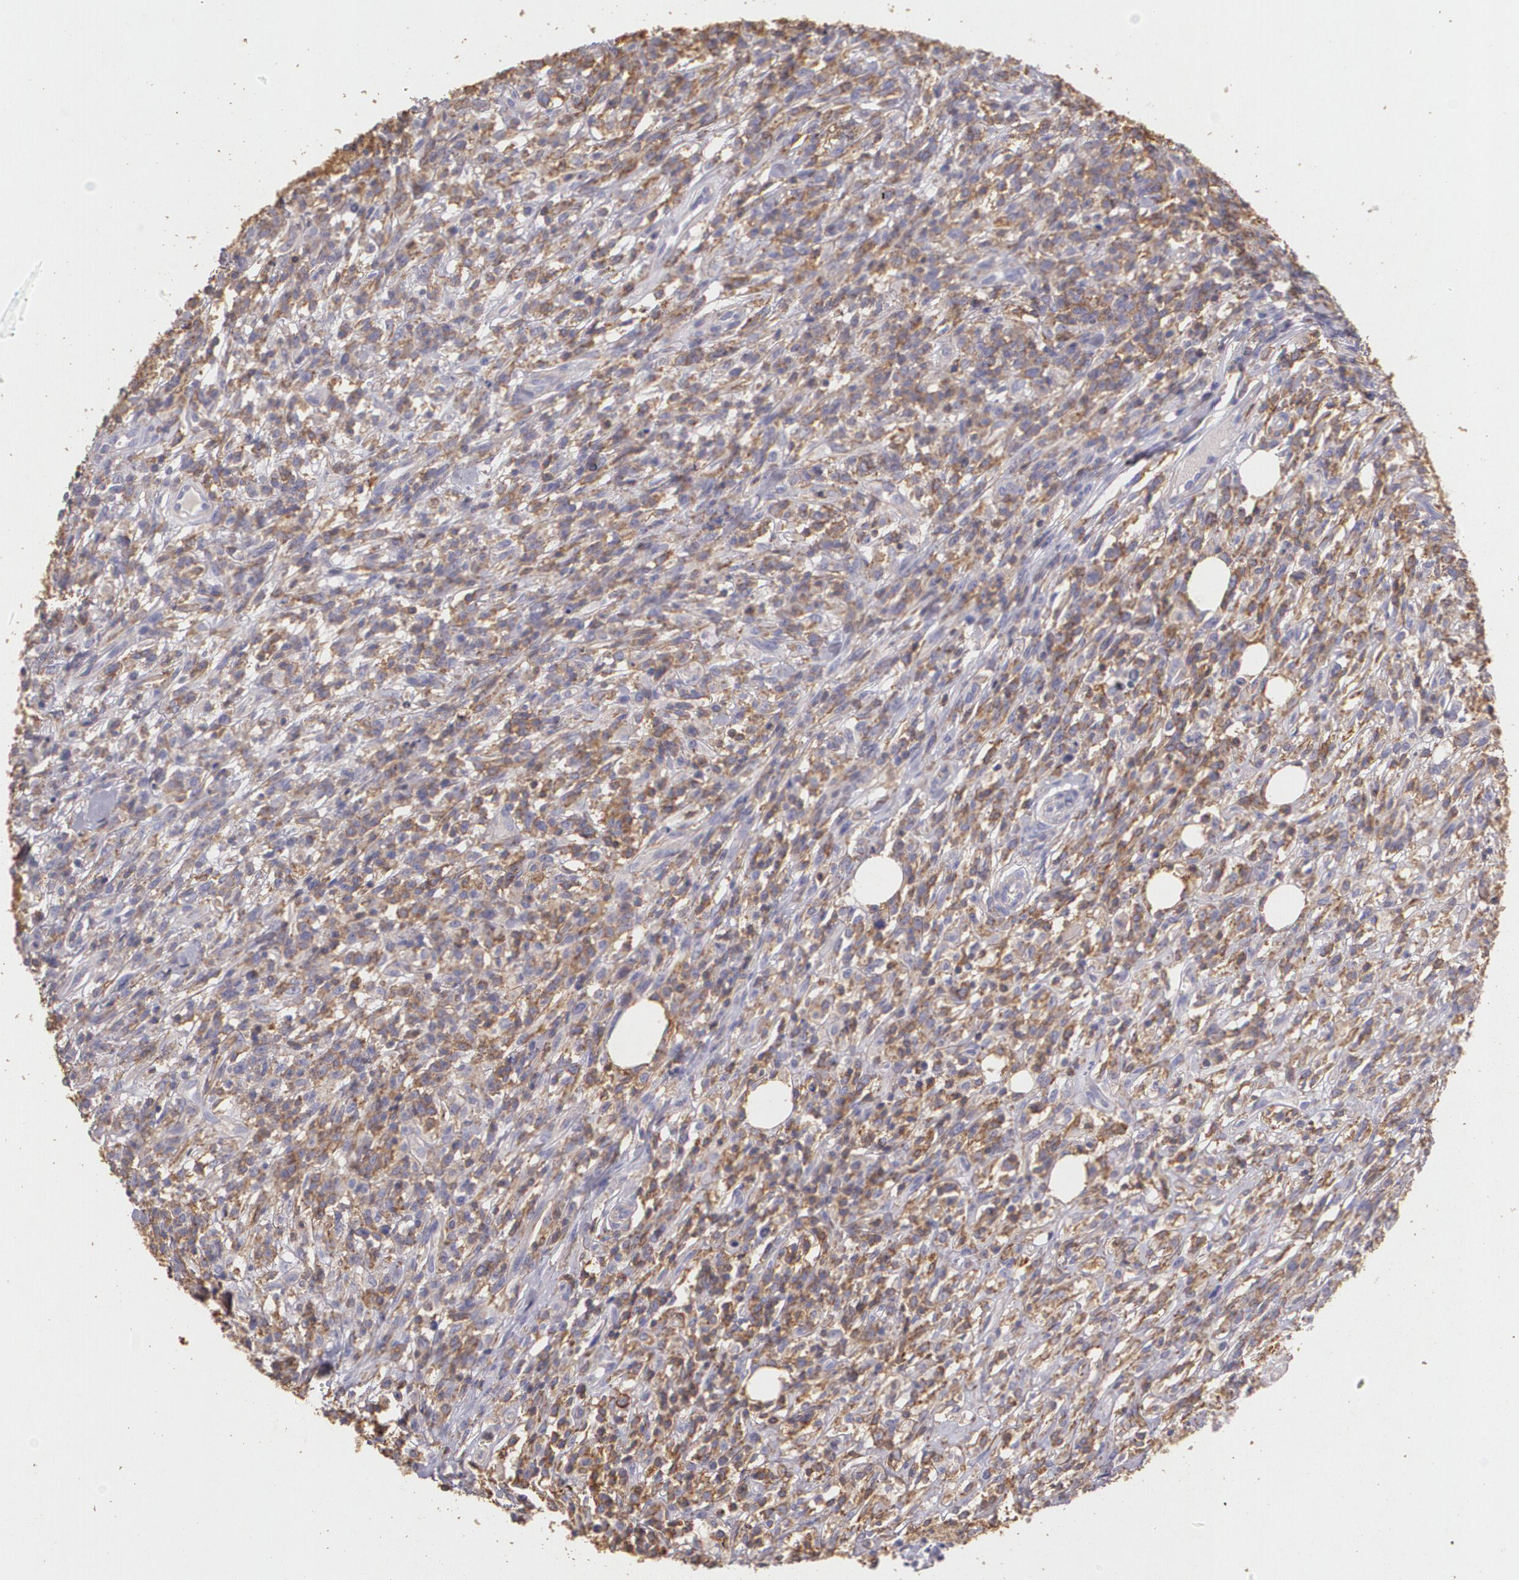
{"staining": {"intensity": "moderate", "quantity": "25%-75%", "location": "cytoplasmic/membranous"}, "tissue": "lymphoma", "cell_type": "Tumor cells", "image_type": "cancer", "snomed": [{"axis": "morphology", "description": "Malignant lymphoma, non-Hodgkin's type, High grade"}, {"axis": "topography", "description": "Lymph node"}], "caption": "Immunohistochemical staining of lymphoma displays medium levels of moderate cytoplasmic/membranous positivity in approximately 25%-75% of tumor cells. The staining is performed using DAB brown chromogen to label protein expression. The nuclei are counter-stained blue using hematoxylin.", "gene": "TGFBR1", "patient": {"sex": "female", "age": 73}}